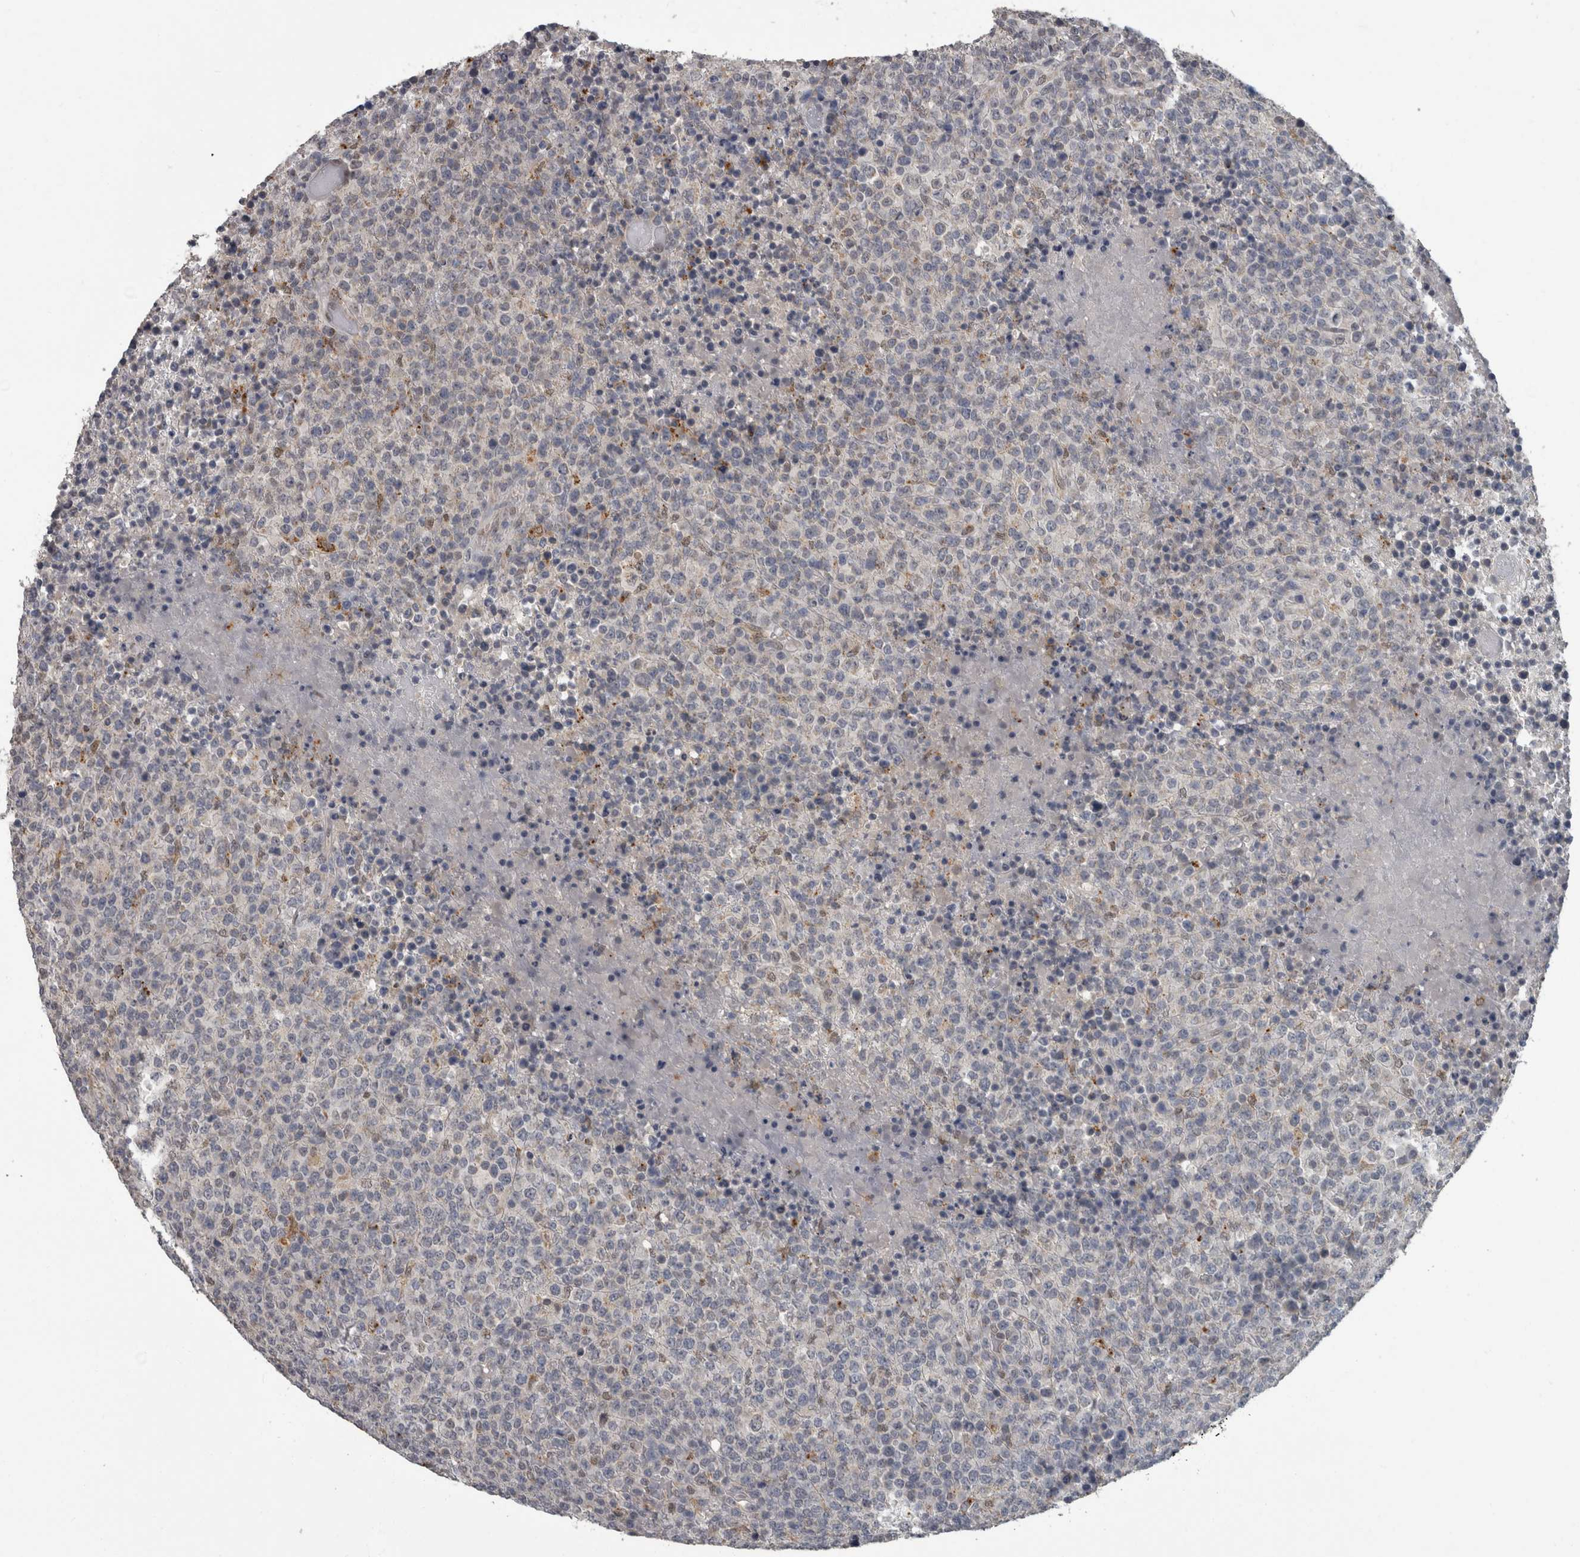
{"staining": {"intensity": "negative", "quantity": "none", "location": "none"}, "tissue": "lymphoma", "cell_type": "Tumor cells", "image_type": "cancer", "snomed": [{"axis": "morphology", "description": "Malignant lymphoma, non-Hodgkin's type, High grade"}, {"axis": "topography", "description": "Lymph node"}], "caption": "The immunohistochemistry photomicrograph has no significant positivity in tumor cells of lymphoma tissue. (DAB (3,3'-diaminobenzidine) immunohistochemistry (IHC) with hematoxylin counter stain).", "gene": "NAAA", "patient": {"sex": "male", "age": 13}}